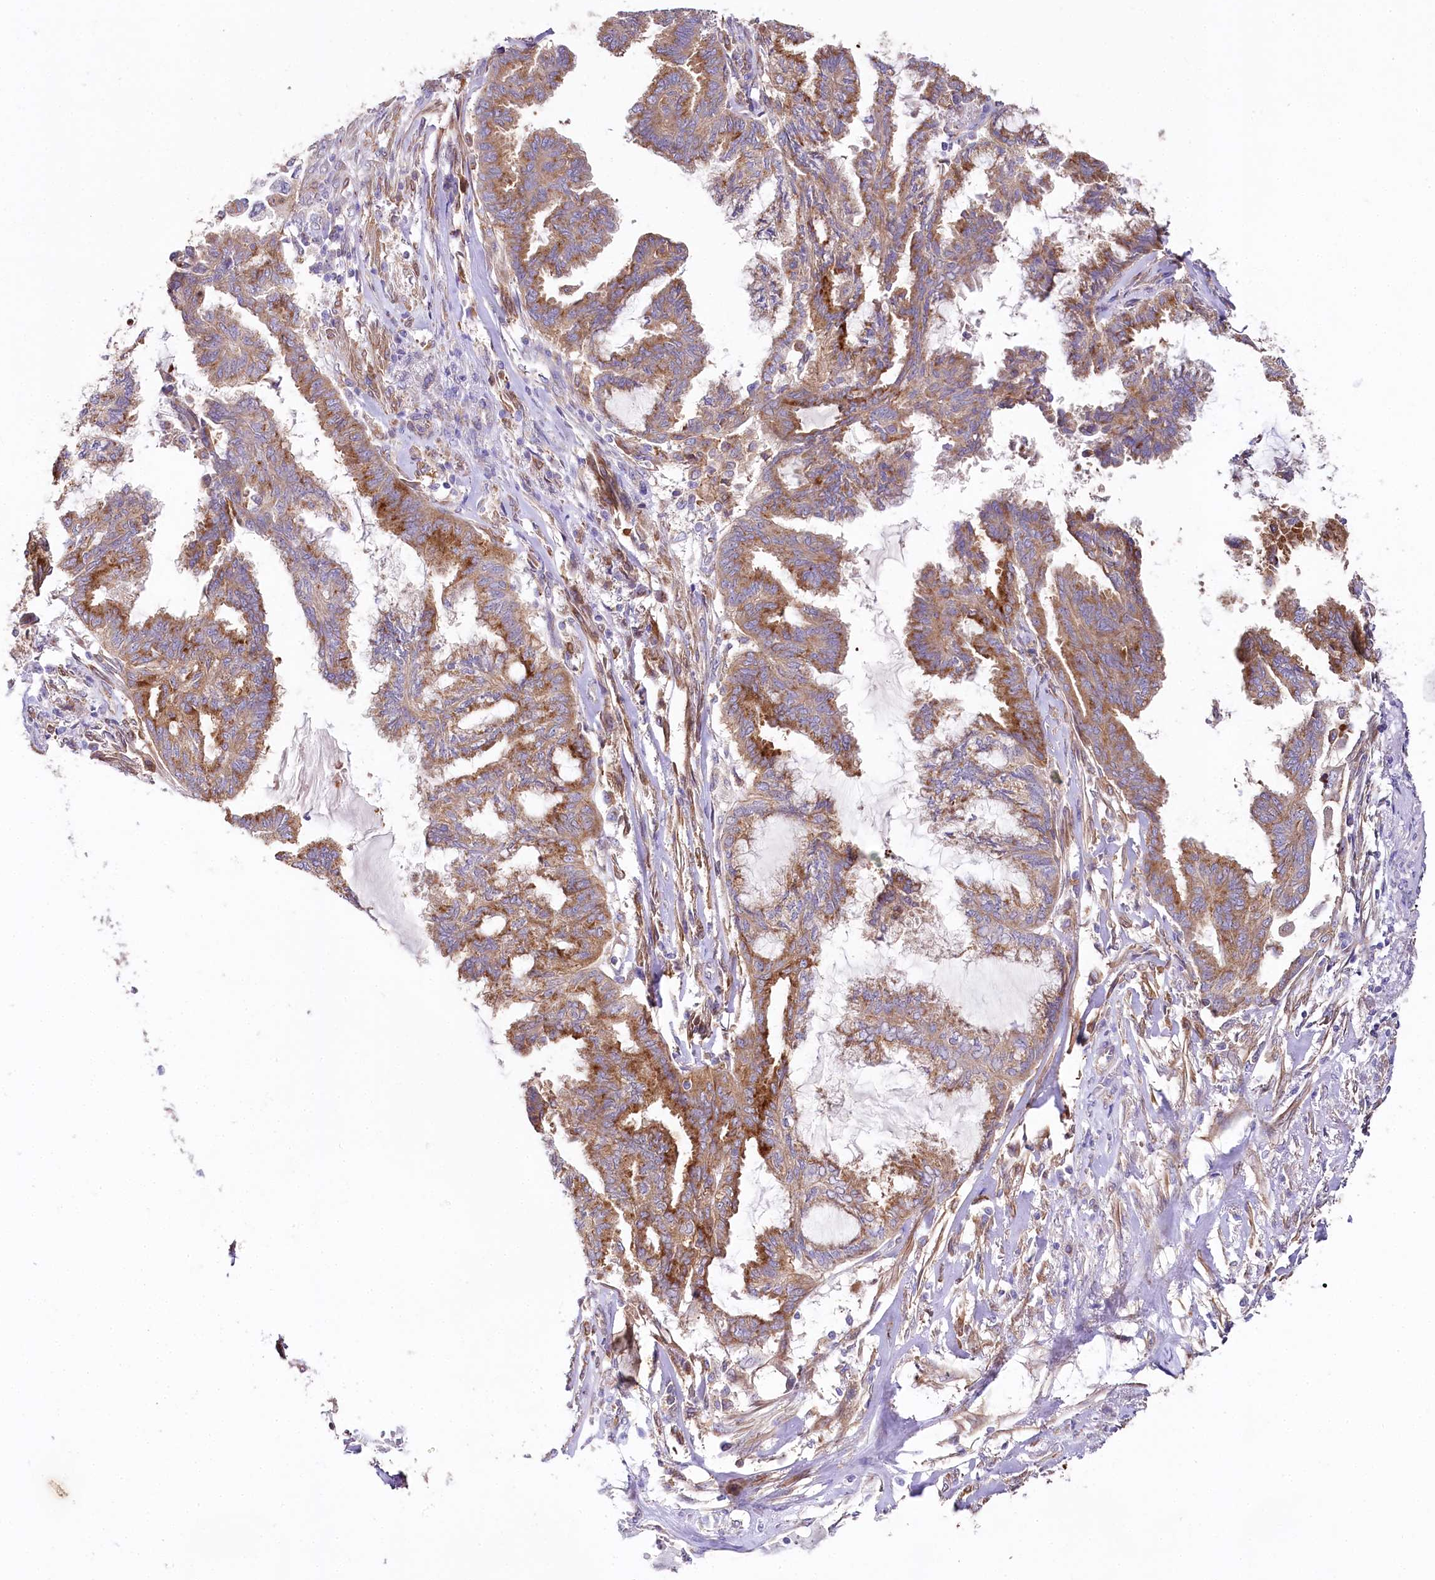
{"staining": {"intensity": "moderate", "quantity": ">75%", "location": "cytoplasmic/membranous"}, "tissue": "endometrial cancer", "cell_type": "Tumor cells", "image_type": "cancer", "snomed": [{"axis": "morphology", "description": "Adenocarcinoma, NOS"}, {"axis": "topography", "description": "Endometrium"}], "caption": "This micrograph reveals adenocarcinoma (endometrial) stained with IHC to label a protein in brown. The cytoplasmic/membranous of tumor cells show moderate positivity for the protein. Nuclei are counter-stained blue.", "gene": "STX6", "patient": {"sex": "female", "age": 86}}